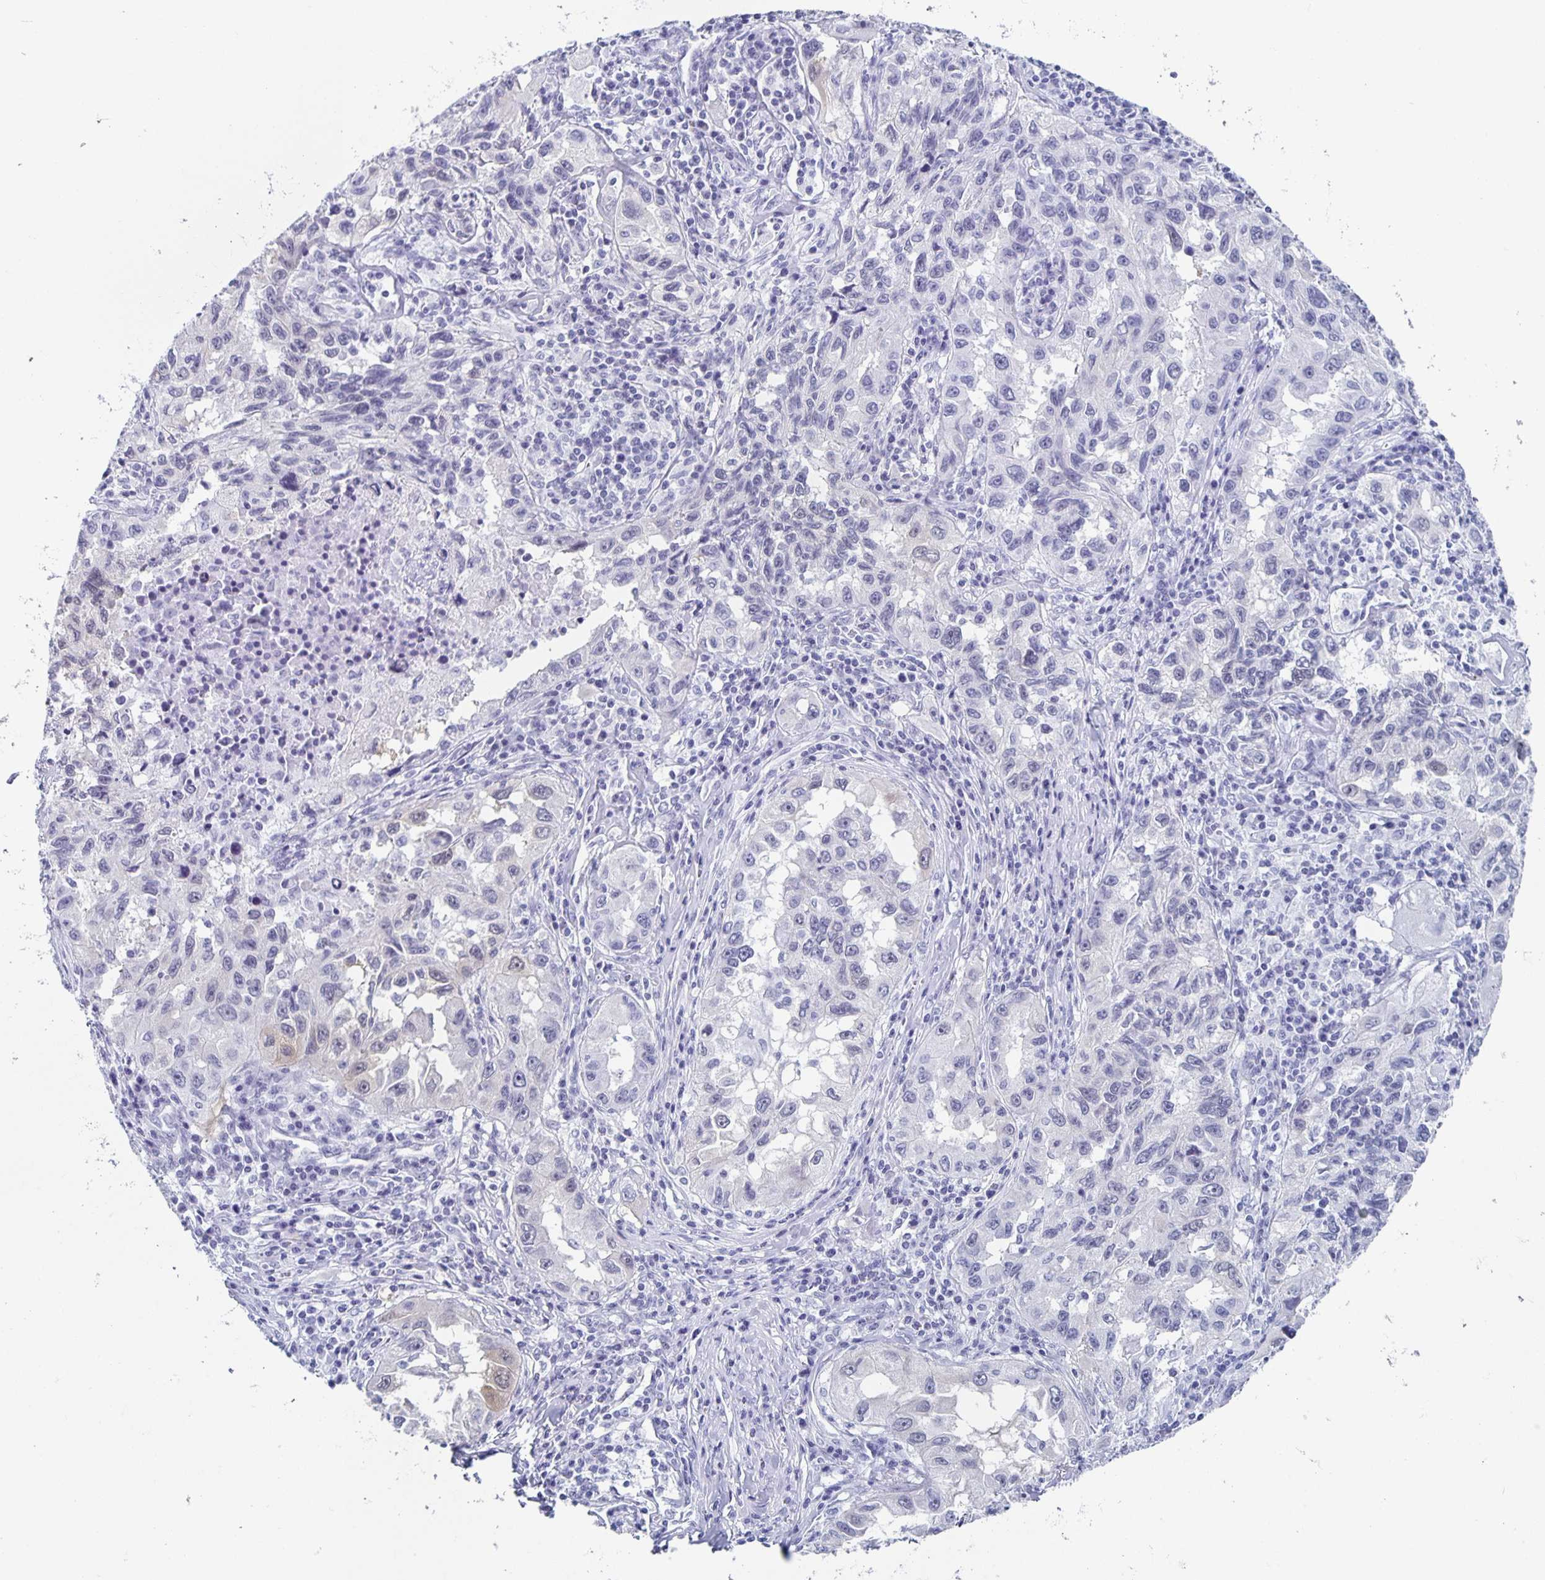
{"staining": {"intensity": "negative", "quantity": "none", "location": "none"}, "tissue": "lung cancer", "cell_type": "Tumor cells", "image_type": "cancer", "snomed": [{"axis": "morphology", "description": "Adenocarcinoma, NOS"}, {"axis": "topography", "description": "Lung"}], "caption": "Protein analysis of lung cancer displays no significant expression in tumor cells.", "gene": "TPPP", "patient": {"sex": "female", "age": 73}}